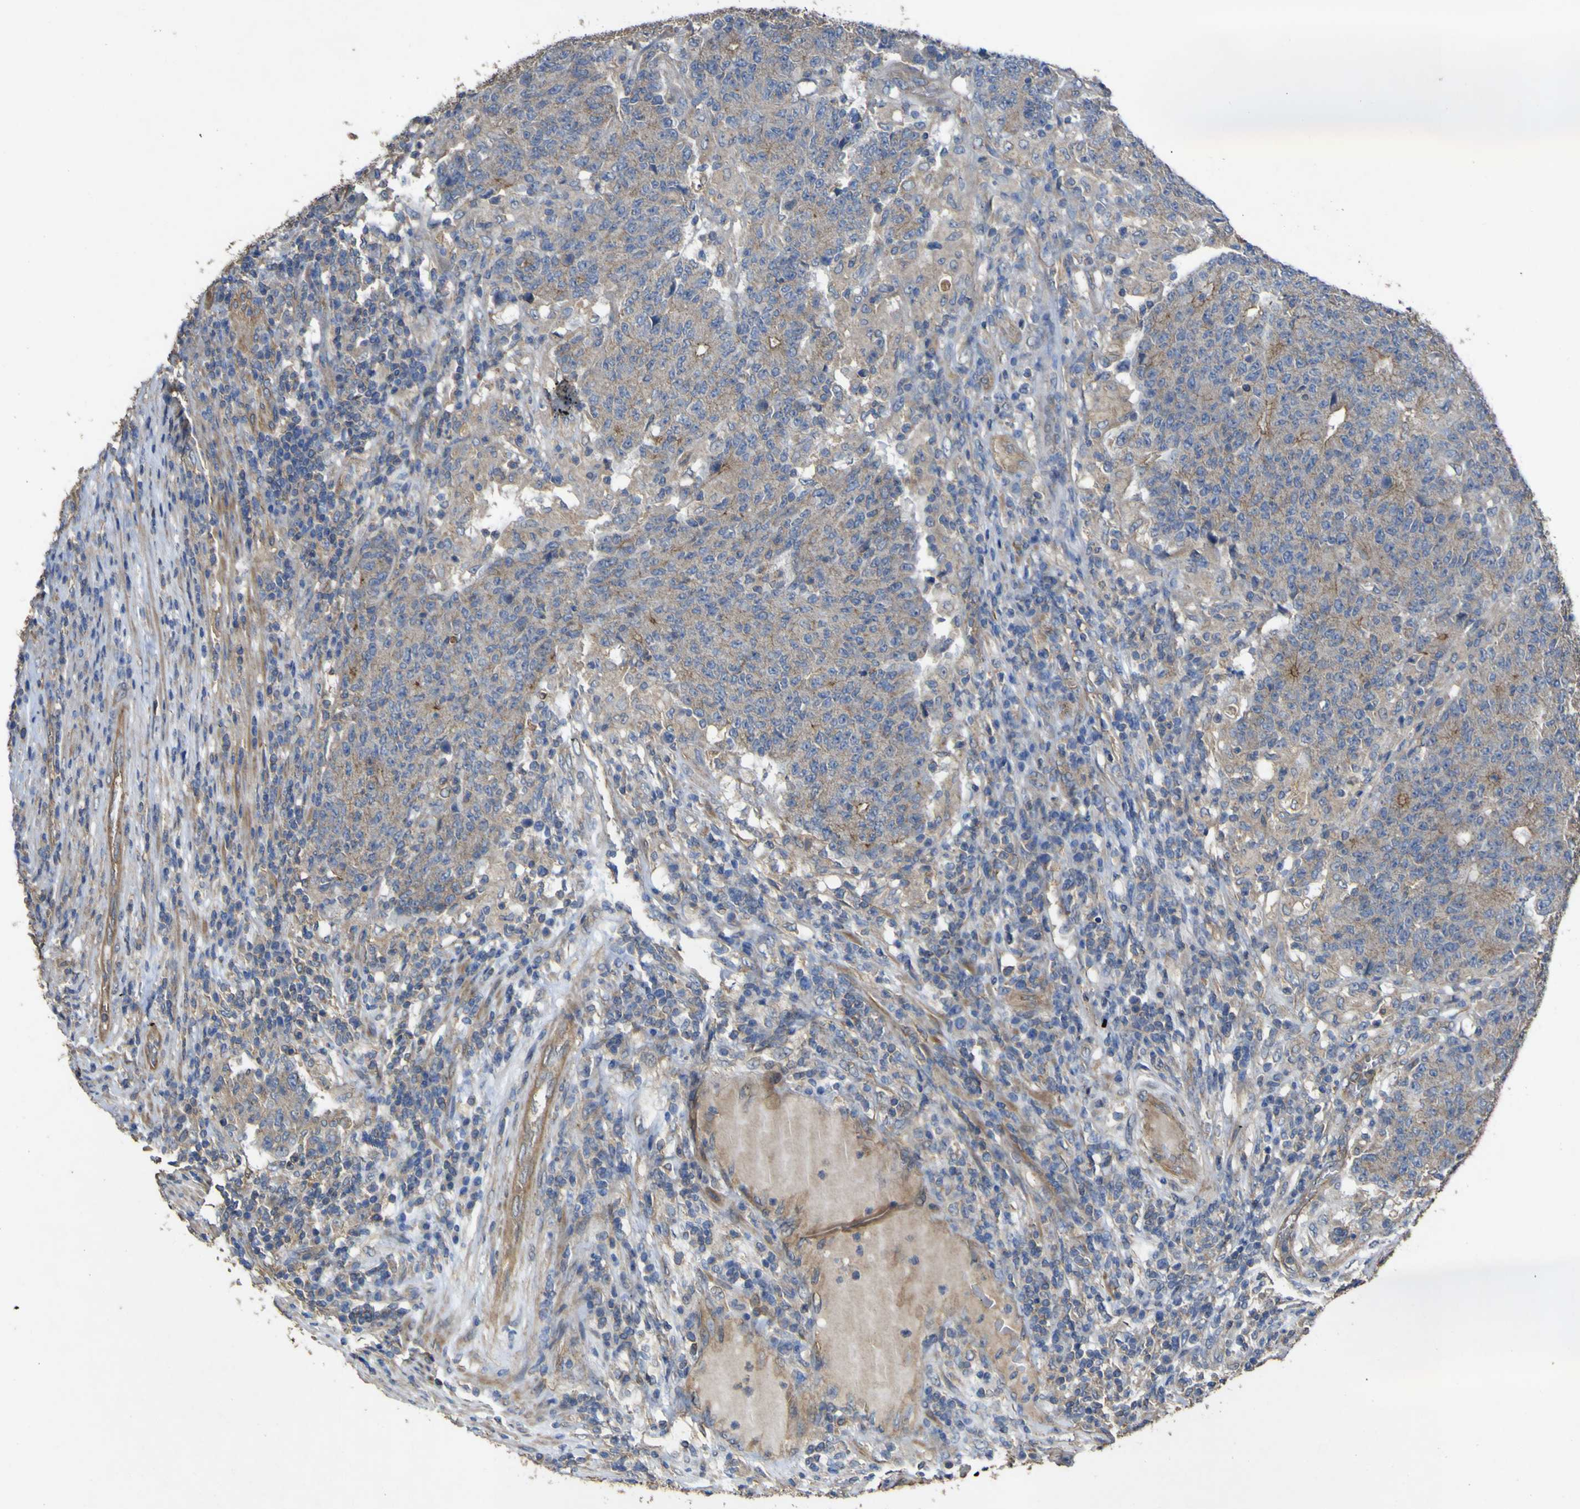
{"staining": {"intensity": "weak", "quantity": ">75%", "location": "cytoplasmic/membranous"}, "tissue": "colorectal cancer", "cell_type": "Tumor cells", "image_type": "cancer", "snomed": [{"axis": "morphology", "description": "Normal tissue, NOS"}, {"axis": "morphology", "description": "Adenocarcinoma, NOS"}, {"axis": "topography", "description": "Colon"}], "caption": "Colorectal cancer stained for a protein (brown) displays weak cytoplasmic/membranous positive positivity in approximately >75% of tumor cells.", "gene": "TNFSF15", "patient": {"sex": "female", "age": 75}}